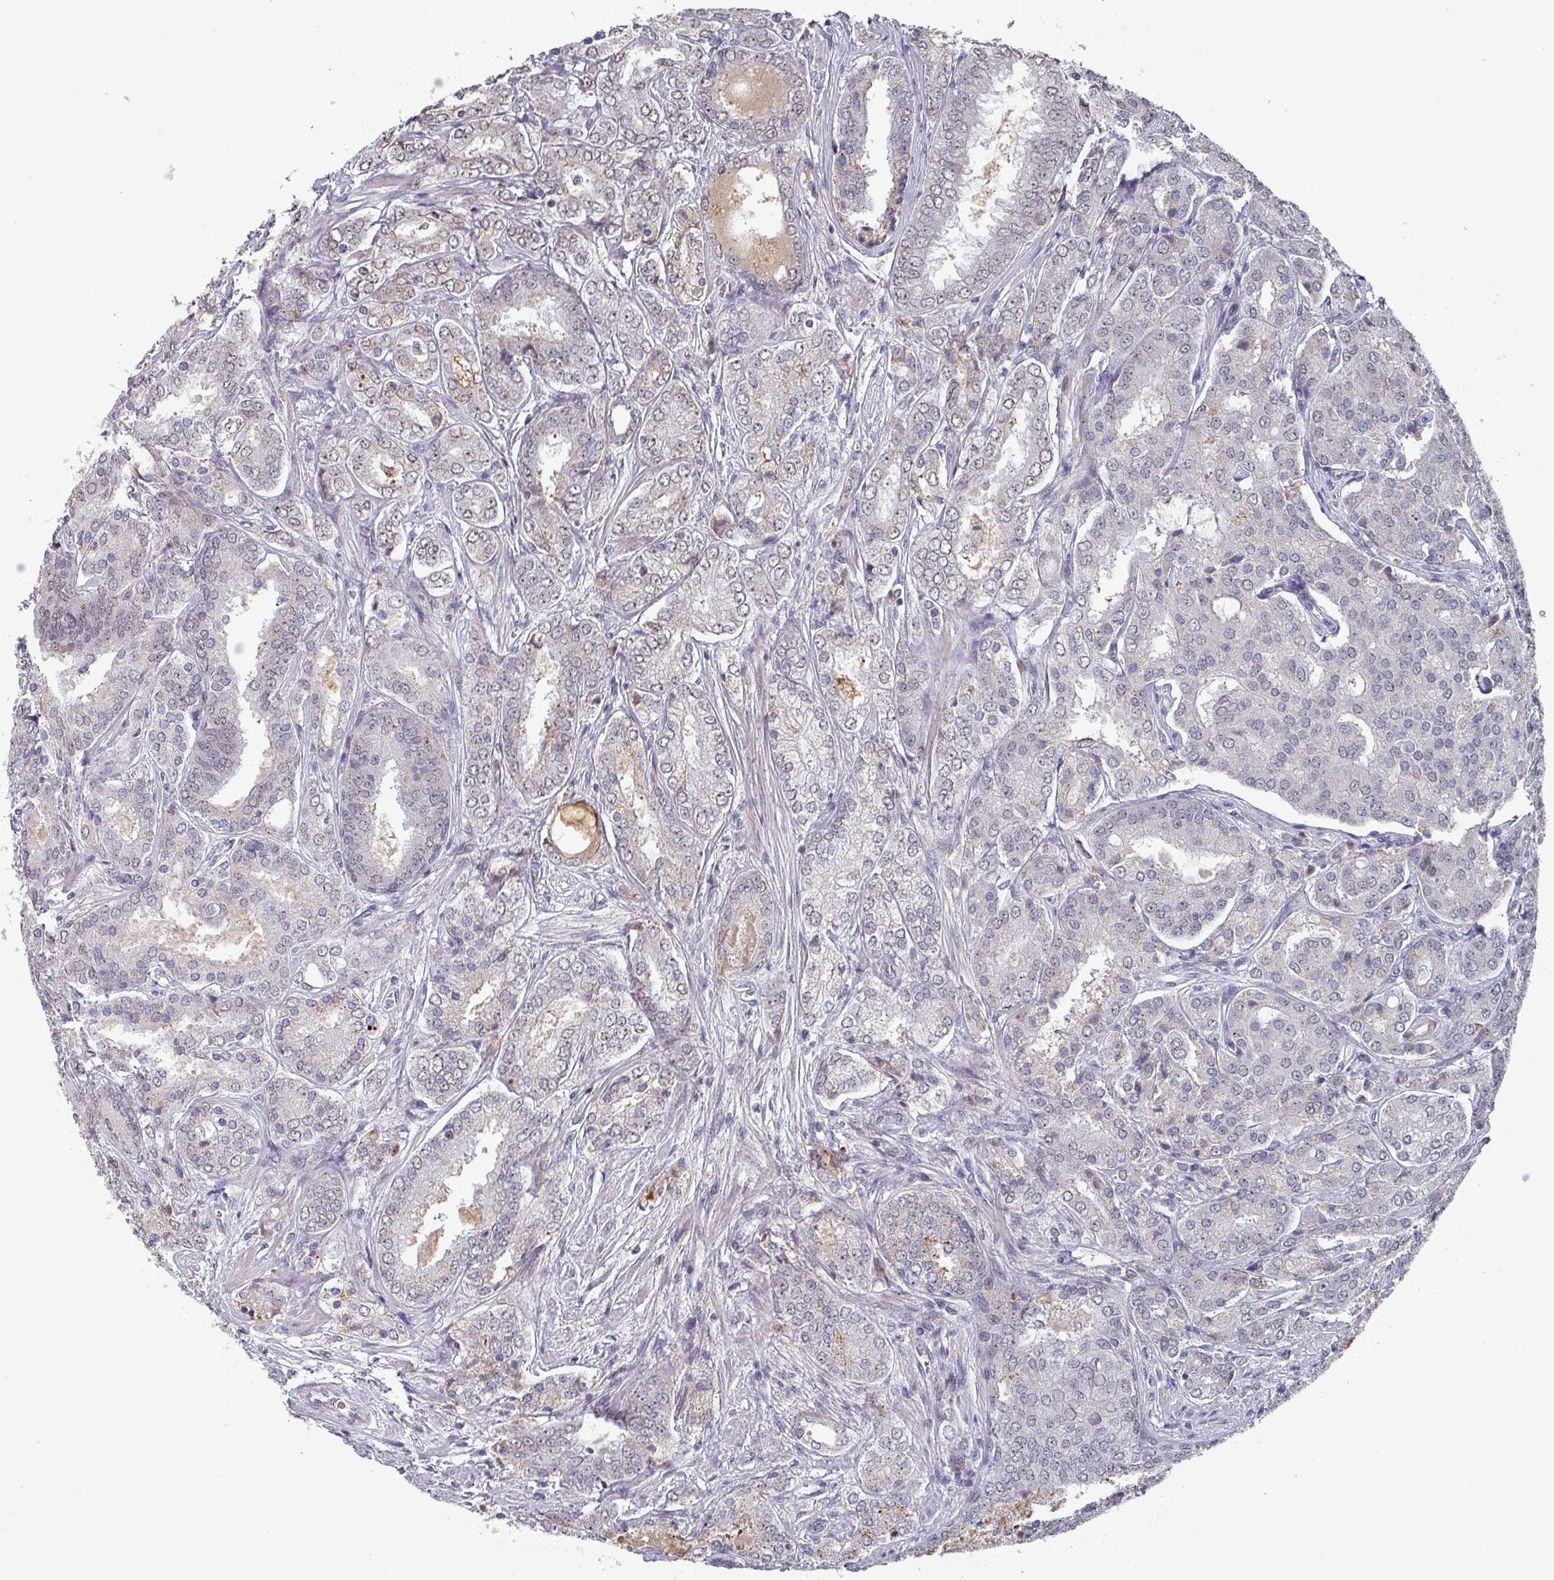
{"staining": {"intensity": "weak", "quantity": "<25%", "location": "nuclear"}, "tissue": "prostate cancer", "cell_type": "Tumor cells", "image_type": "cancer", "snomed": [{"axis": "morphology", "description": "Adenocarcinoma, High grade"}, {"axis": "topography", "description": "Prostate"}], "caption": "Protein analysis of prostate adenocarcinoma (high-grade) reveals no significant staining in tumor cells.", "gene": "ZNF654", "patient": {"sex": "male", "age": 63}}